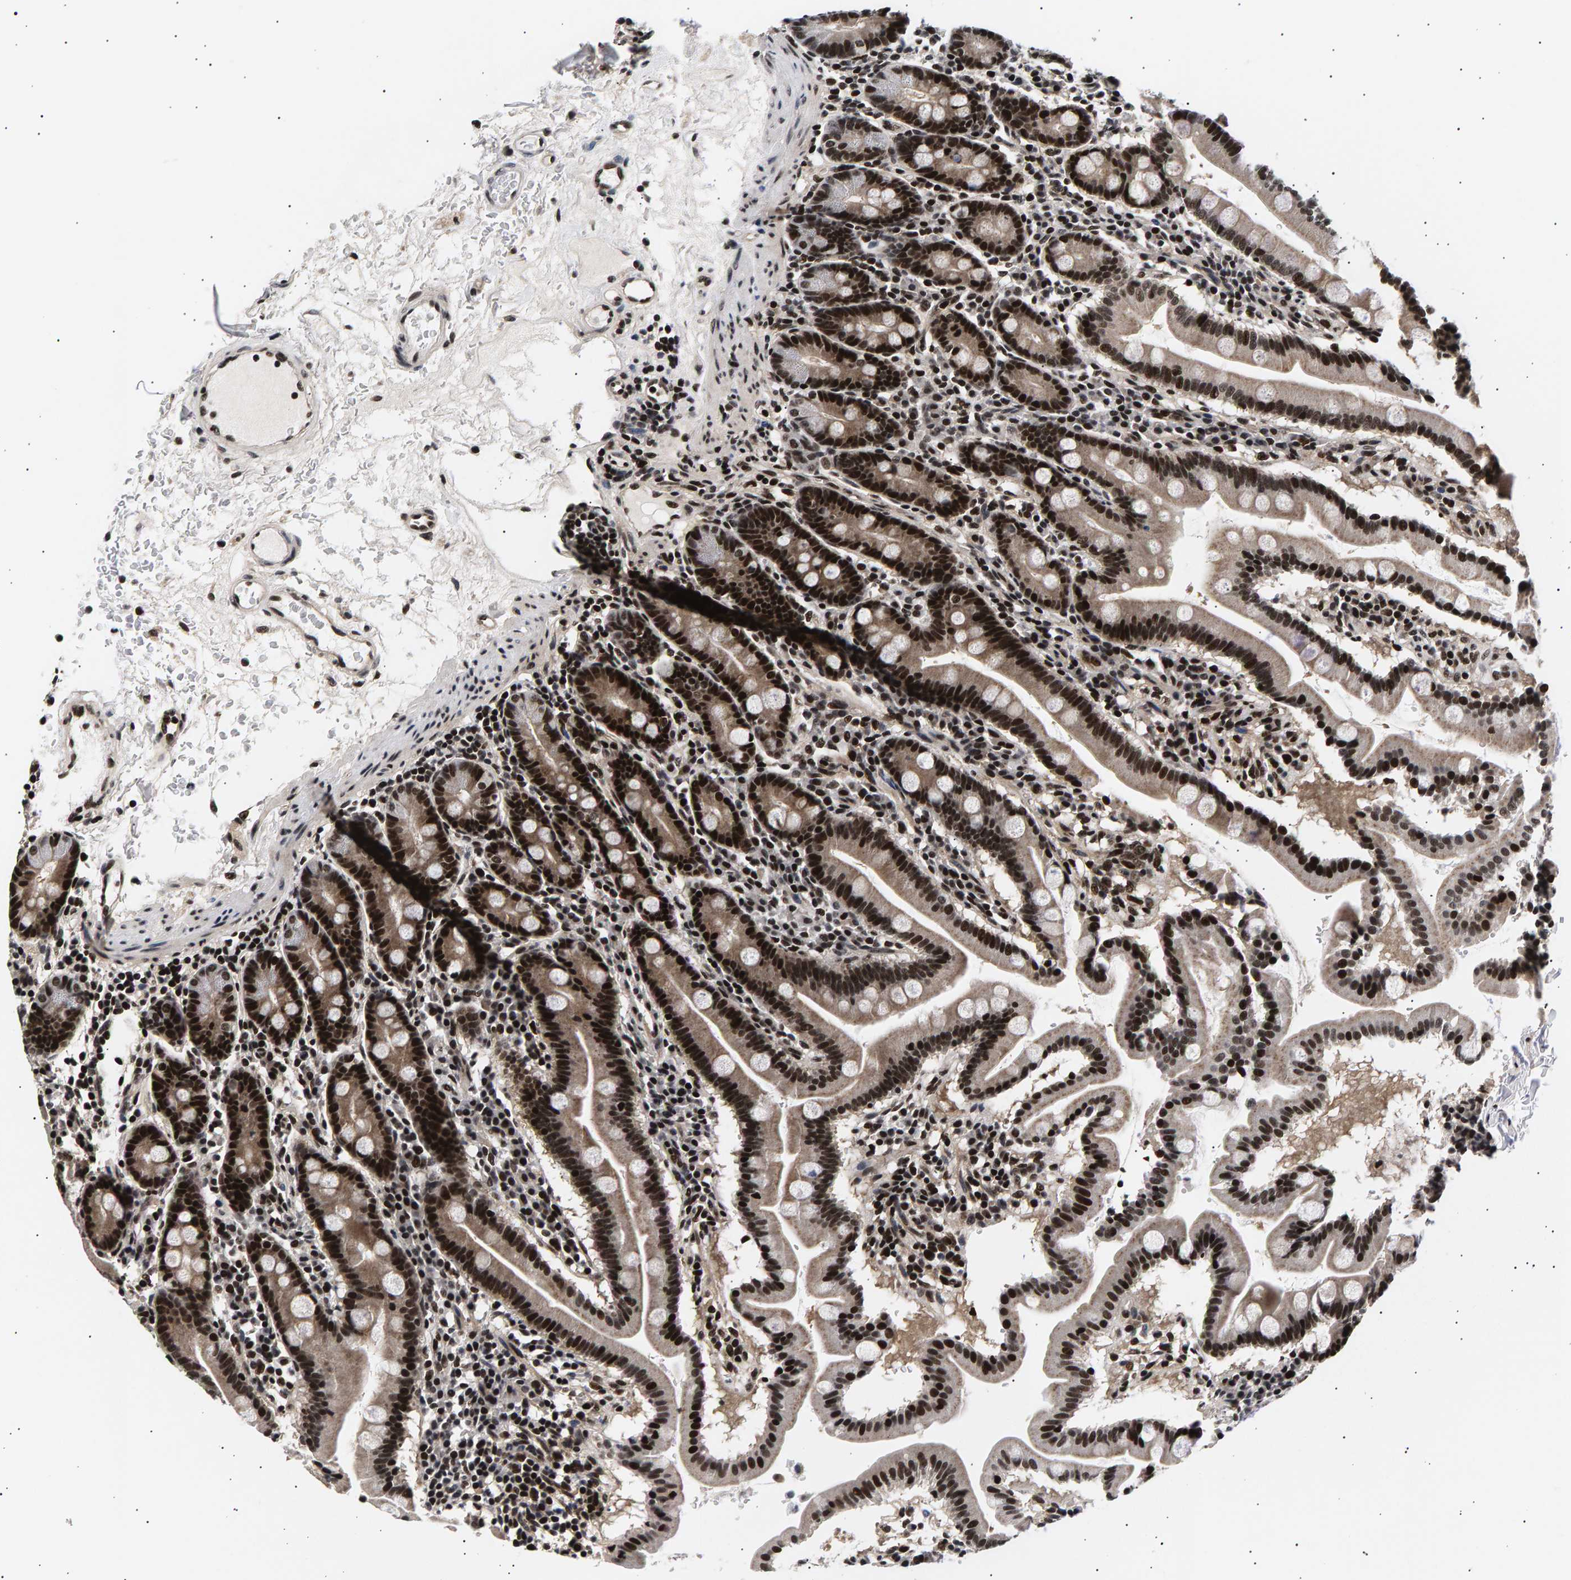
{"staining": {"intensity": "strong", "quantity": ">75%", "location": "nuclear"}, "tissue": "duodenum", "cell_type": "Glandular cells", "image_type": "normal", "snomed": [{"axis": "morphology", "description": "Normal tissue, NOS"}, {"axis": "topography", "description": "Duodenum"}], "caption": "This photomicrograph exhibits unremarkable duodenum stained with IHC to label a protein in brown. The nuclear of glandular cells show strong positivity for the protein. Nuclei are counter-stained blue.", "gene": "ANKRD40", "patient": {"sex": "male", "age": 50}}